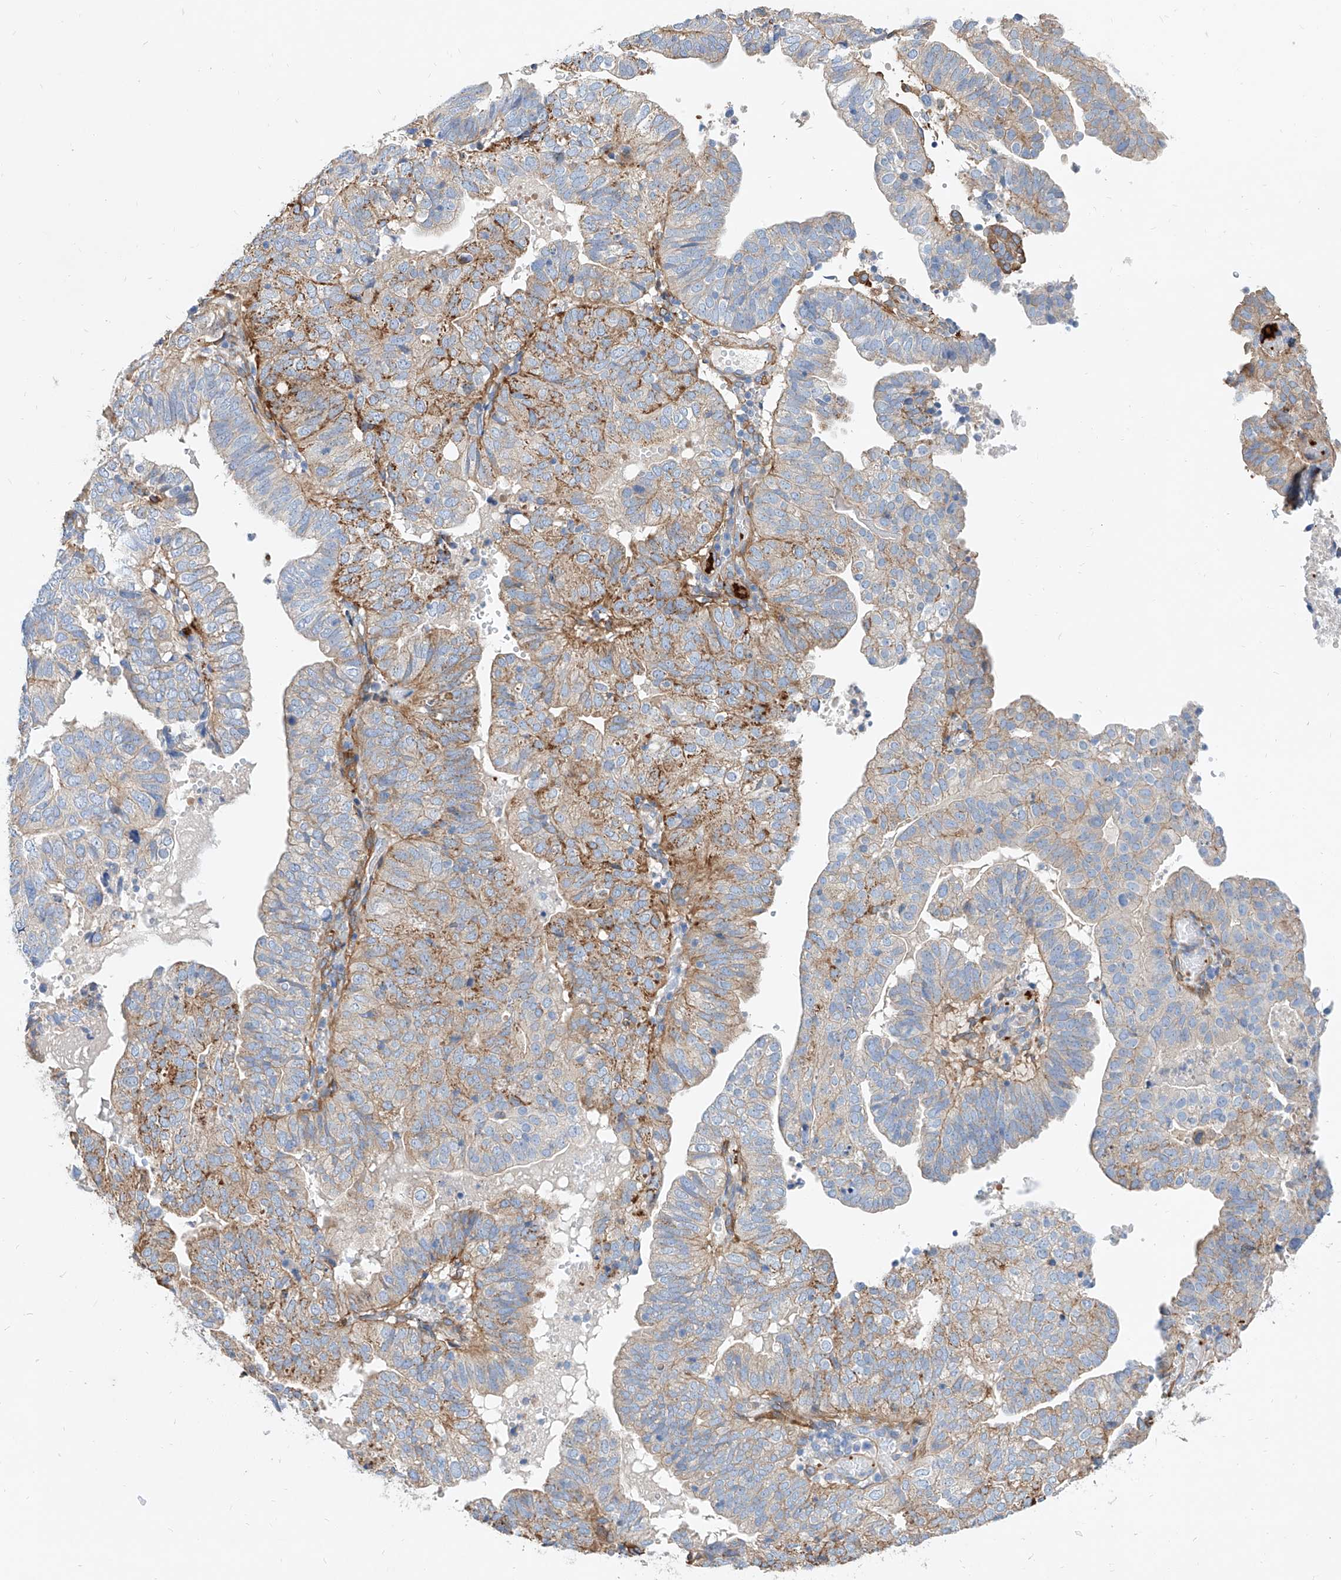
{"staining": {"intensity": "moderate", "quantity": "25%-75%", "location": "cytoplasmic/membranous"}, "tissue": "endometrial cancer", "cell_type": "Tumor cells", "image_type": "cancer", "snomed": [{"axis": "morphology", "description": "Adenocarcinoma, NOS"}, {"axis": "topography", "description": "Uterus"}], "caption": "Brown immunohistochemical staining in human endometrial adenocarcinoma demonstrates moderate cytoplasmic/membranous positivity in approximately 25%-75% of tumor cells.", "gene": "TAS2R60", "patient": {"sex": "female", "age": 77}}